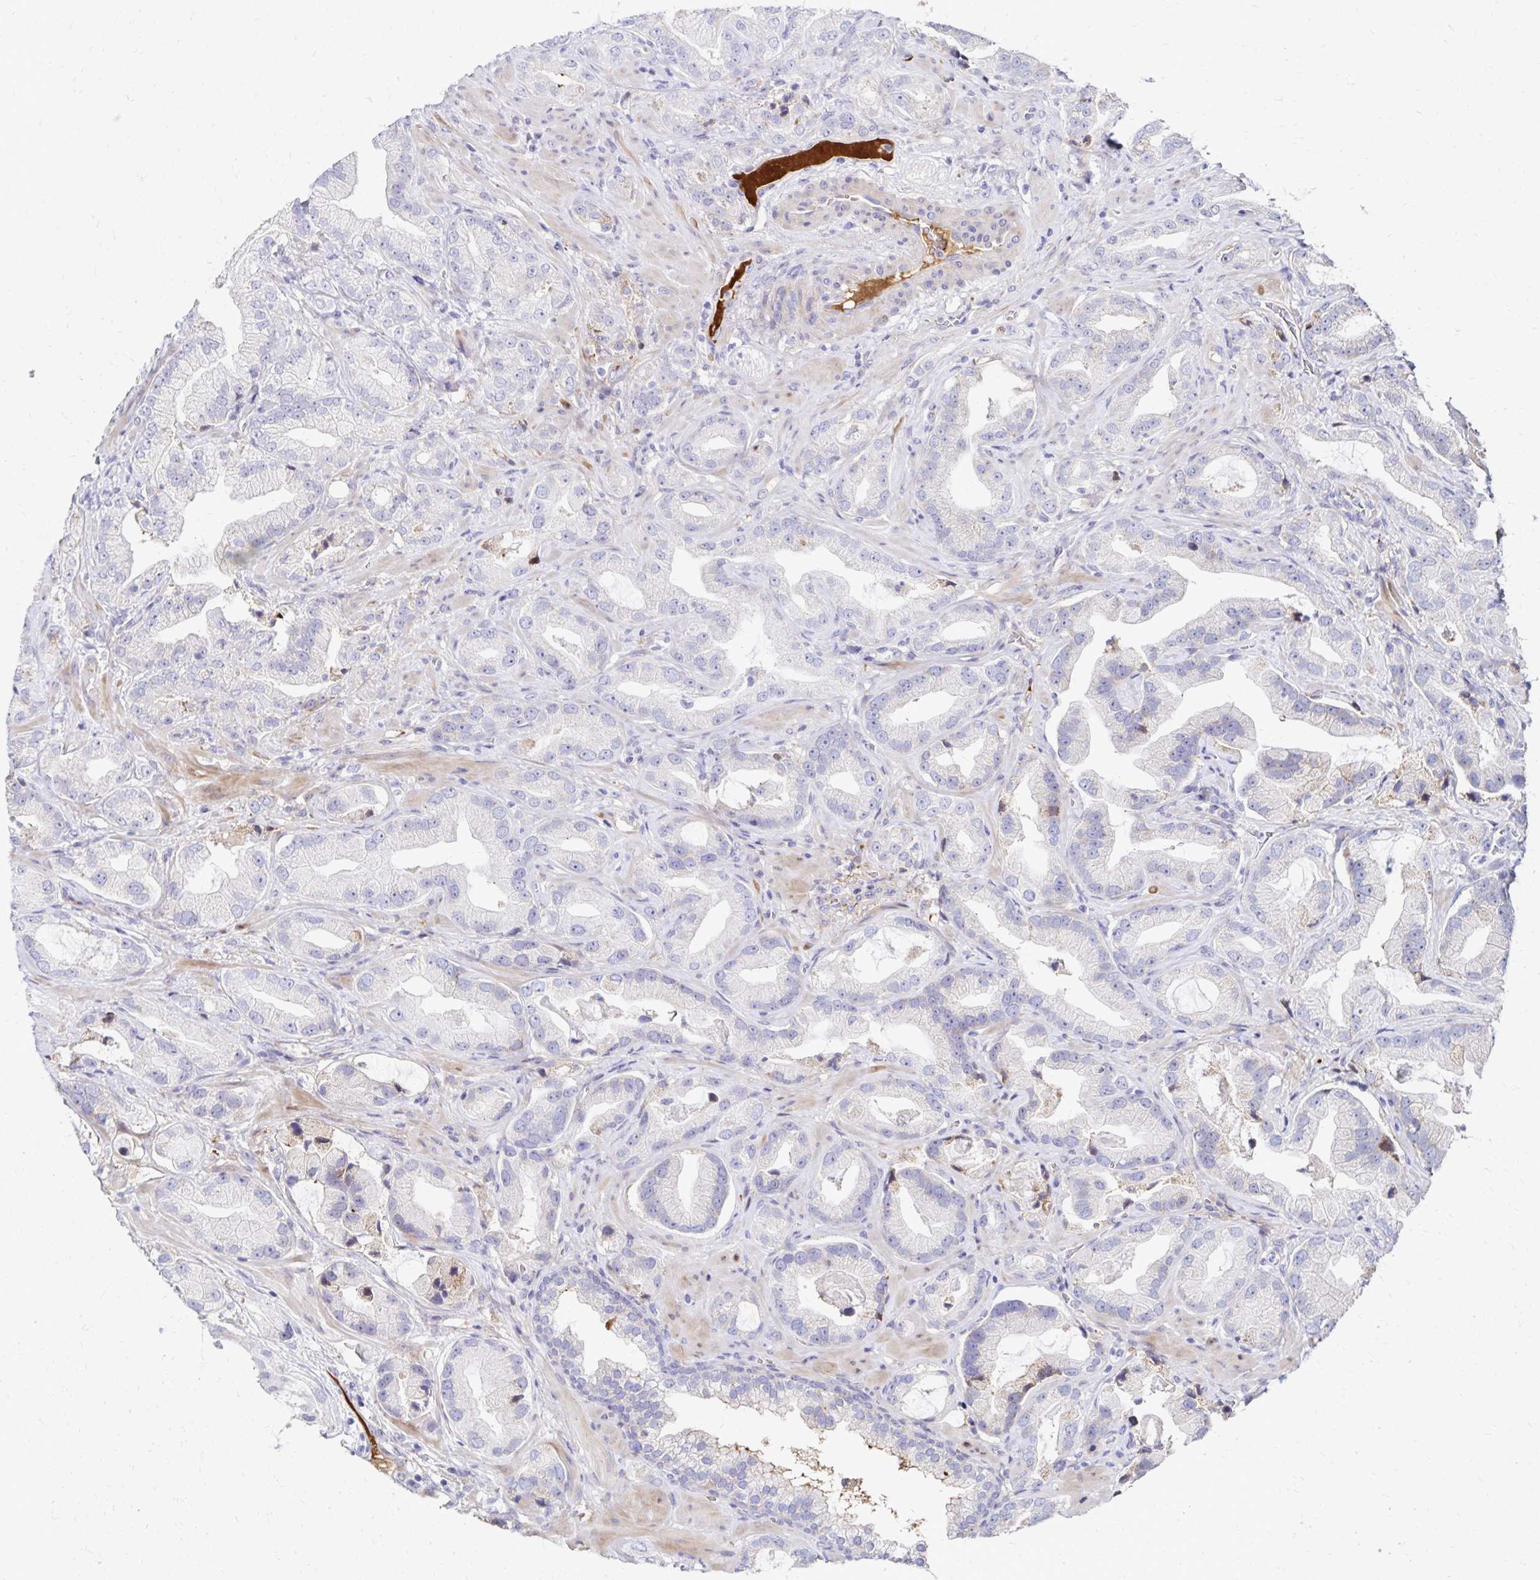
{"staining": {"intensity": "negative", "quantity": "none", "location": "none"}, "tissue": "prostate cancer", "cell_type": "Tumor cells", "image_type": "cancer", "snomed": [{"axis": "morphology", "description": "Adenocarcinoma, Low grade"}, {"axis": "topography", "description": "Prostate"}], "caption": "The micrograph exhibits no staining of tumor cells in prostate cancer.", "gene": "NECAP1", "patient": {"sex": "male", "age": 62}}